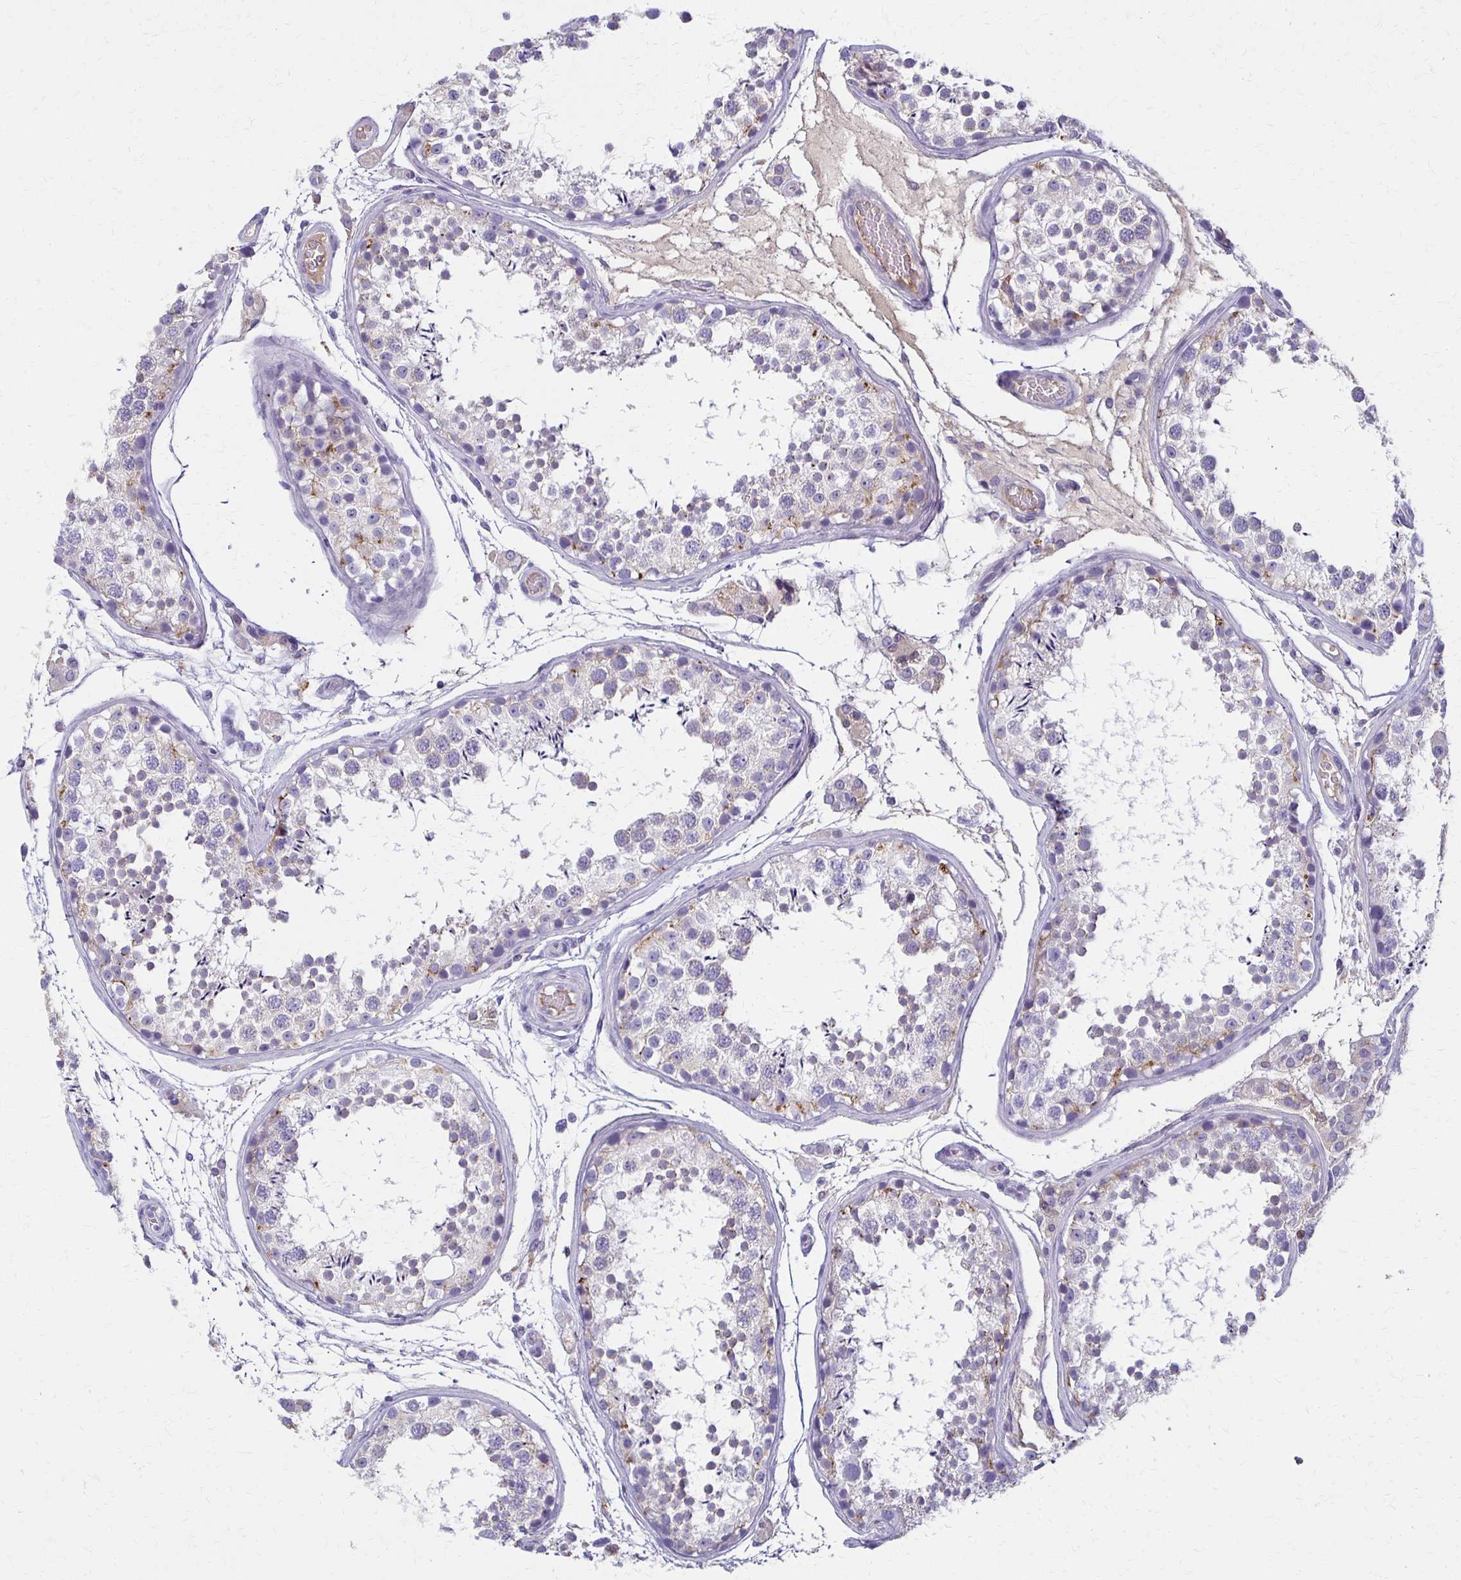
{"staining": {"intensity": "weak", "quantity": "<25%", "location": "cytoplasmic/membranous"}, "tissue": "testis", "cell_type": "Cells in seminiferous ducts", "image_type": "normal", "snomed": [{"axis": "morphology", "description": "Normal tissue, NOS"}, {"axis": "topography", "description": "Testis"}], "caption": "DAB (3,3'-diaminobenzidine) immunohistochemical staining of unremarkable human testis displays no significant staining in cells in seminiferous ducts.", "gene": "BBS12", "patient": {"sex": "male", "age": 29}}